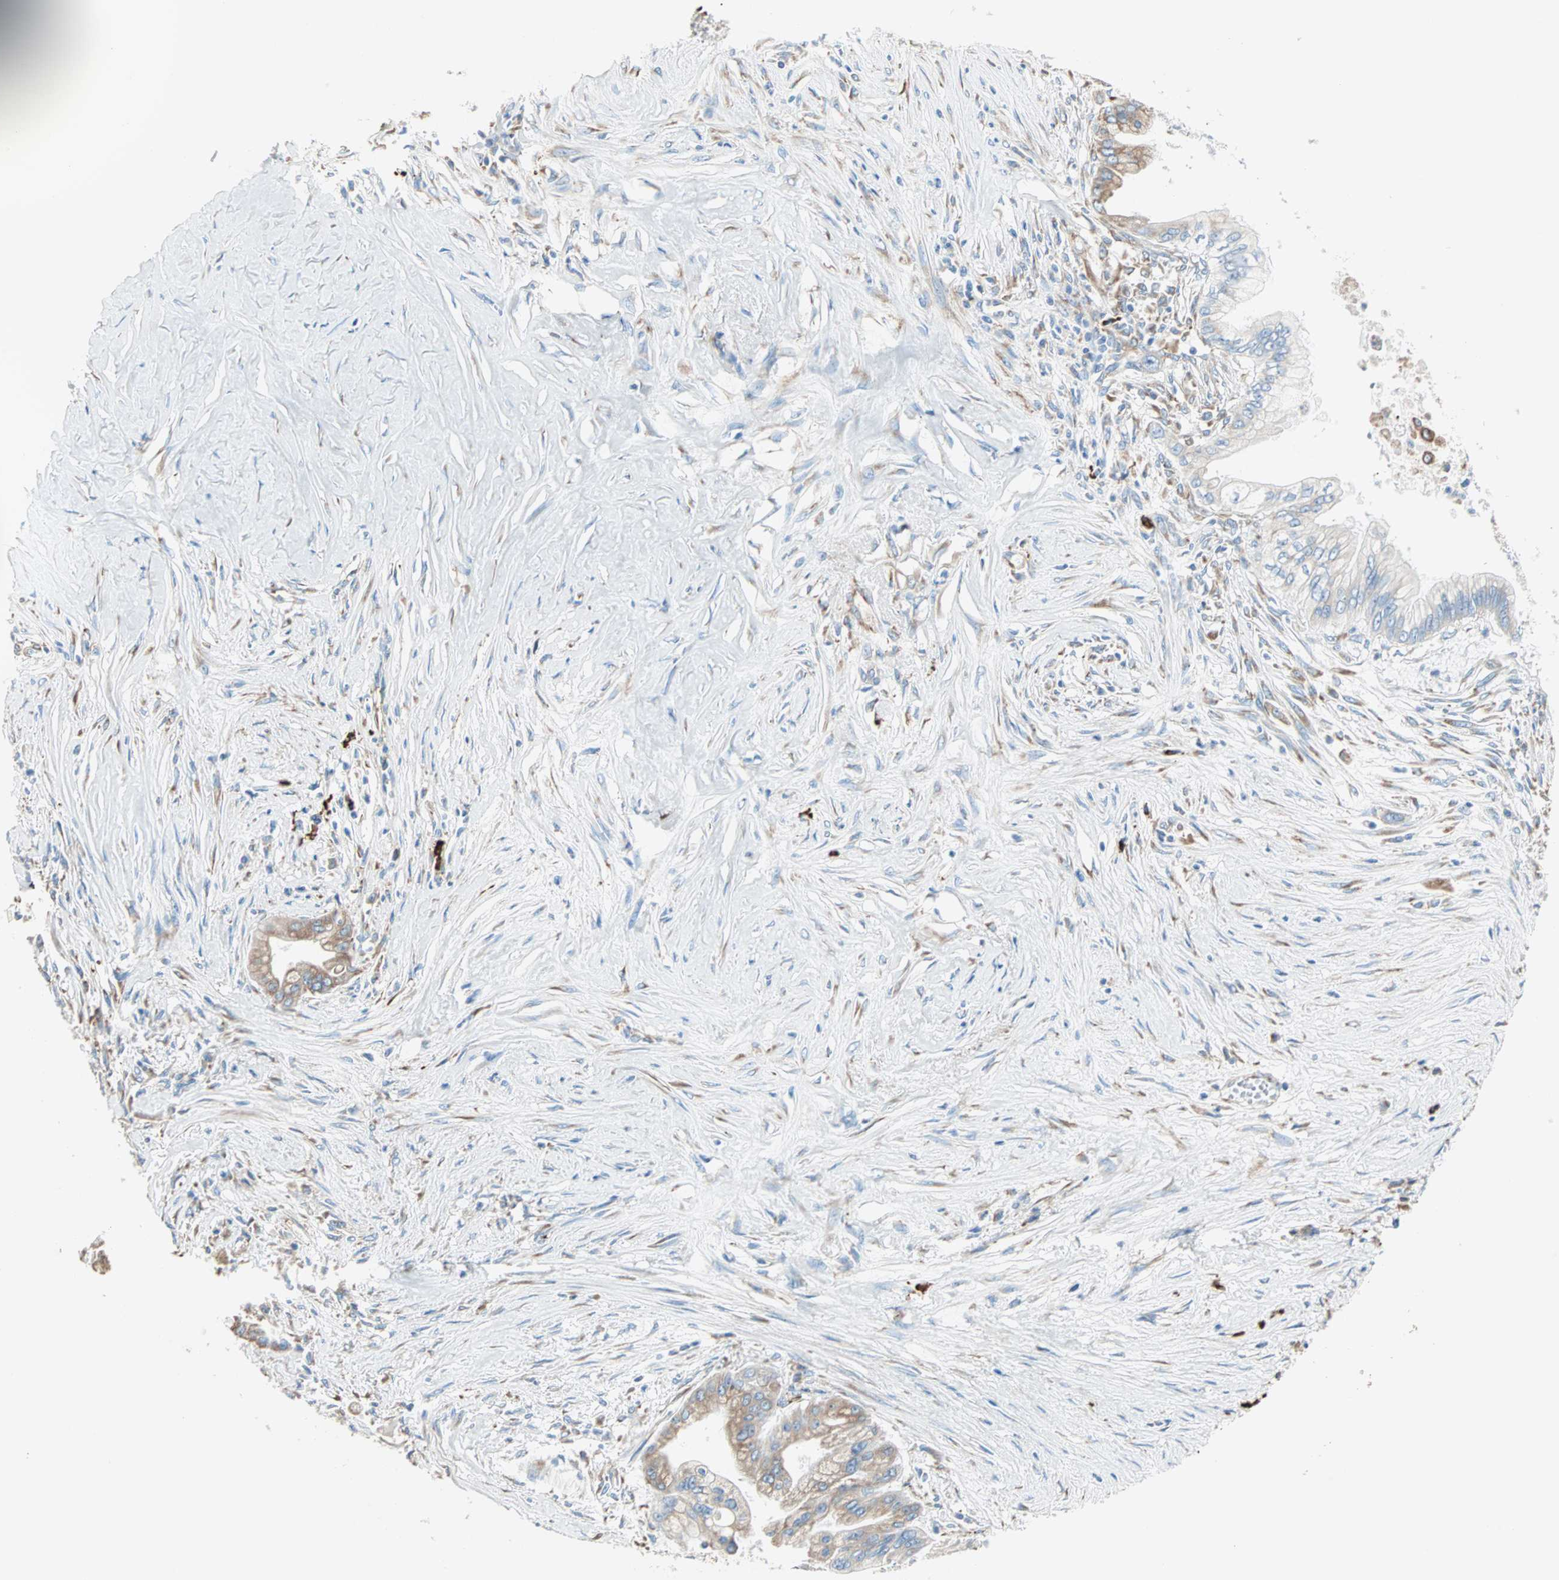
{"staining": {"intensity": "moderate", "quantity": "25%-75%", "location": "cytoplasmic/membranous"}, "tissue": "pancreatic cancer", "cell_type": "Tumor cells", "image_type": "cancer", "snomed": [{"axis": "morphology", "description": "Adenocarcinoma, NOS"}, {"axis": "topography", "description": "Pancreas"}], "caption": "A high-resolution micrograph shows immunohistochemistry staining of adenocarcinoma (pancreatic), which exhibits moderate cytoplasmic/membranous staining in about 25%-75% of tumor cells.", "gene": "PLCXD1", "patient": {"sex": "male", "age": 59}}